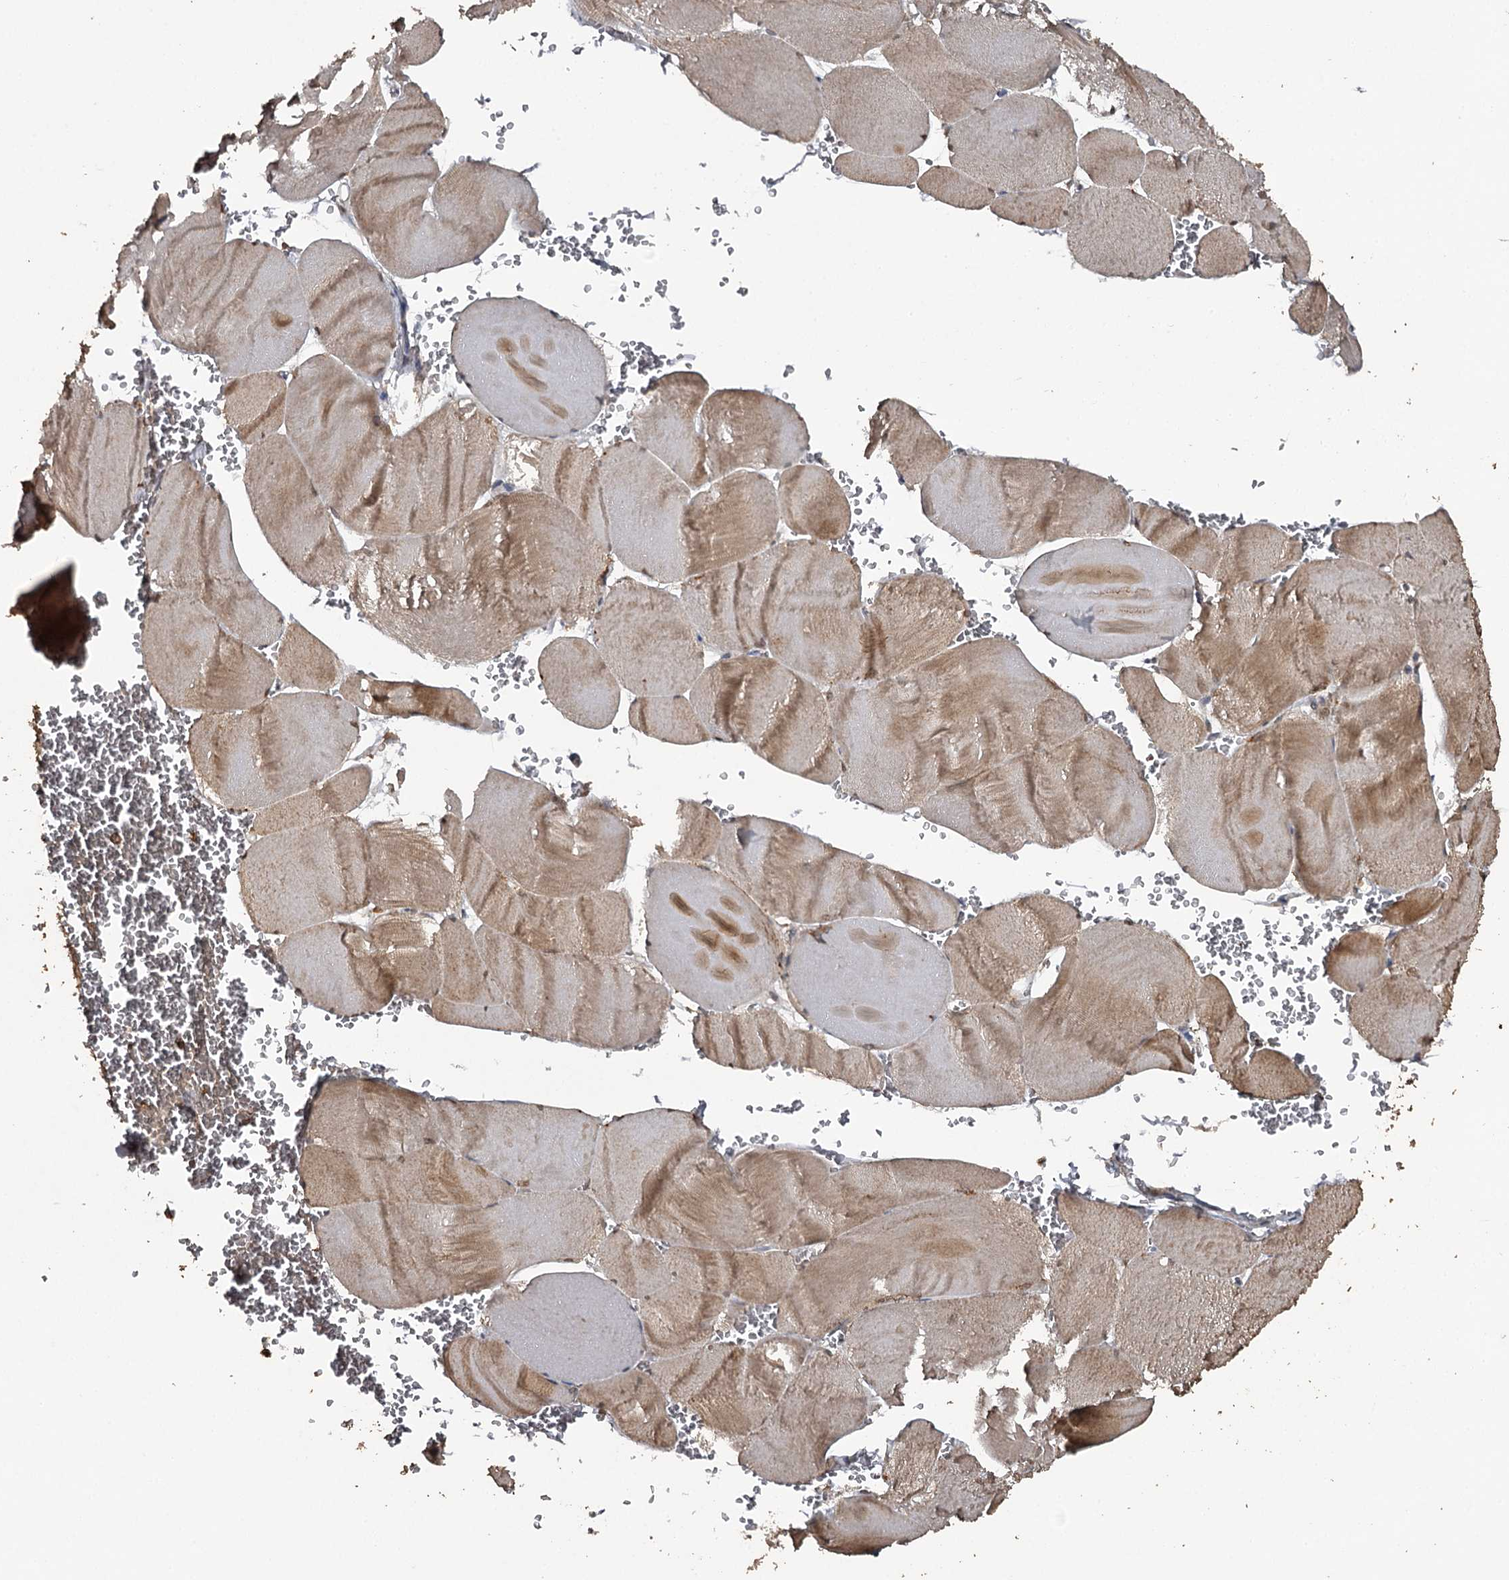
{"staining": {"intensity": "moderate", "quantity": ">75%", "location": "cytoplasmic/membranous"}, "tissue": "skeletal muscle", "cell_type": "Myocytes", "image_type": "normal", "snomed": [{"axis": "morphology", "description": "Normal tissue, NOS"}, {"axis": "morphology", "description": "Basal cell carcinoma"}, {"axis": "topography", "description": "Skeletal muscle"}], "caption": "This micrograph shows immunohistochemistry staining of benign human skeletal muscle, with medium moderate cytoplasmic/membranous staining in about >75% of myocytes.", "gene": "WIPI1", "patient": {"sex": "female", "age": 64}}